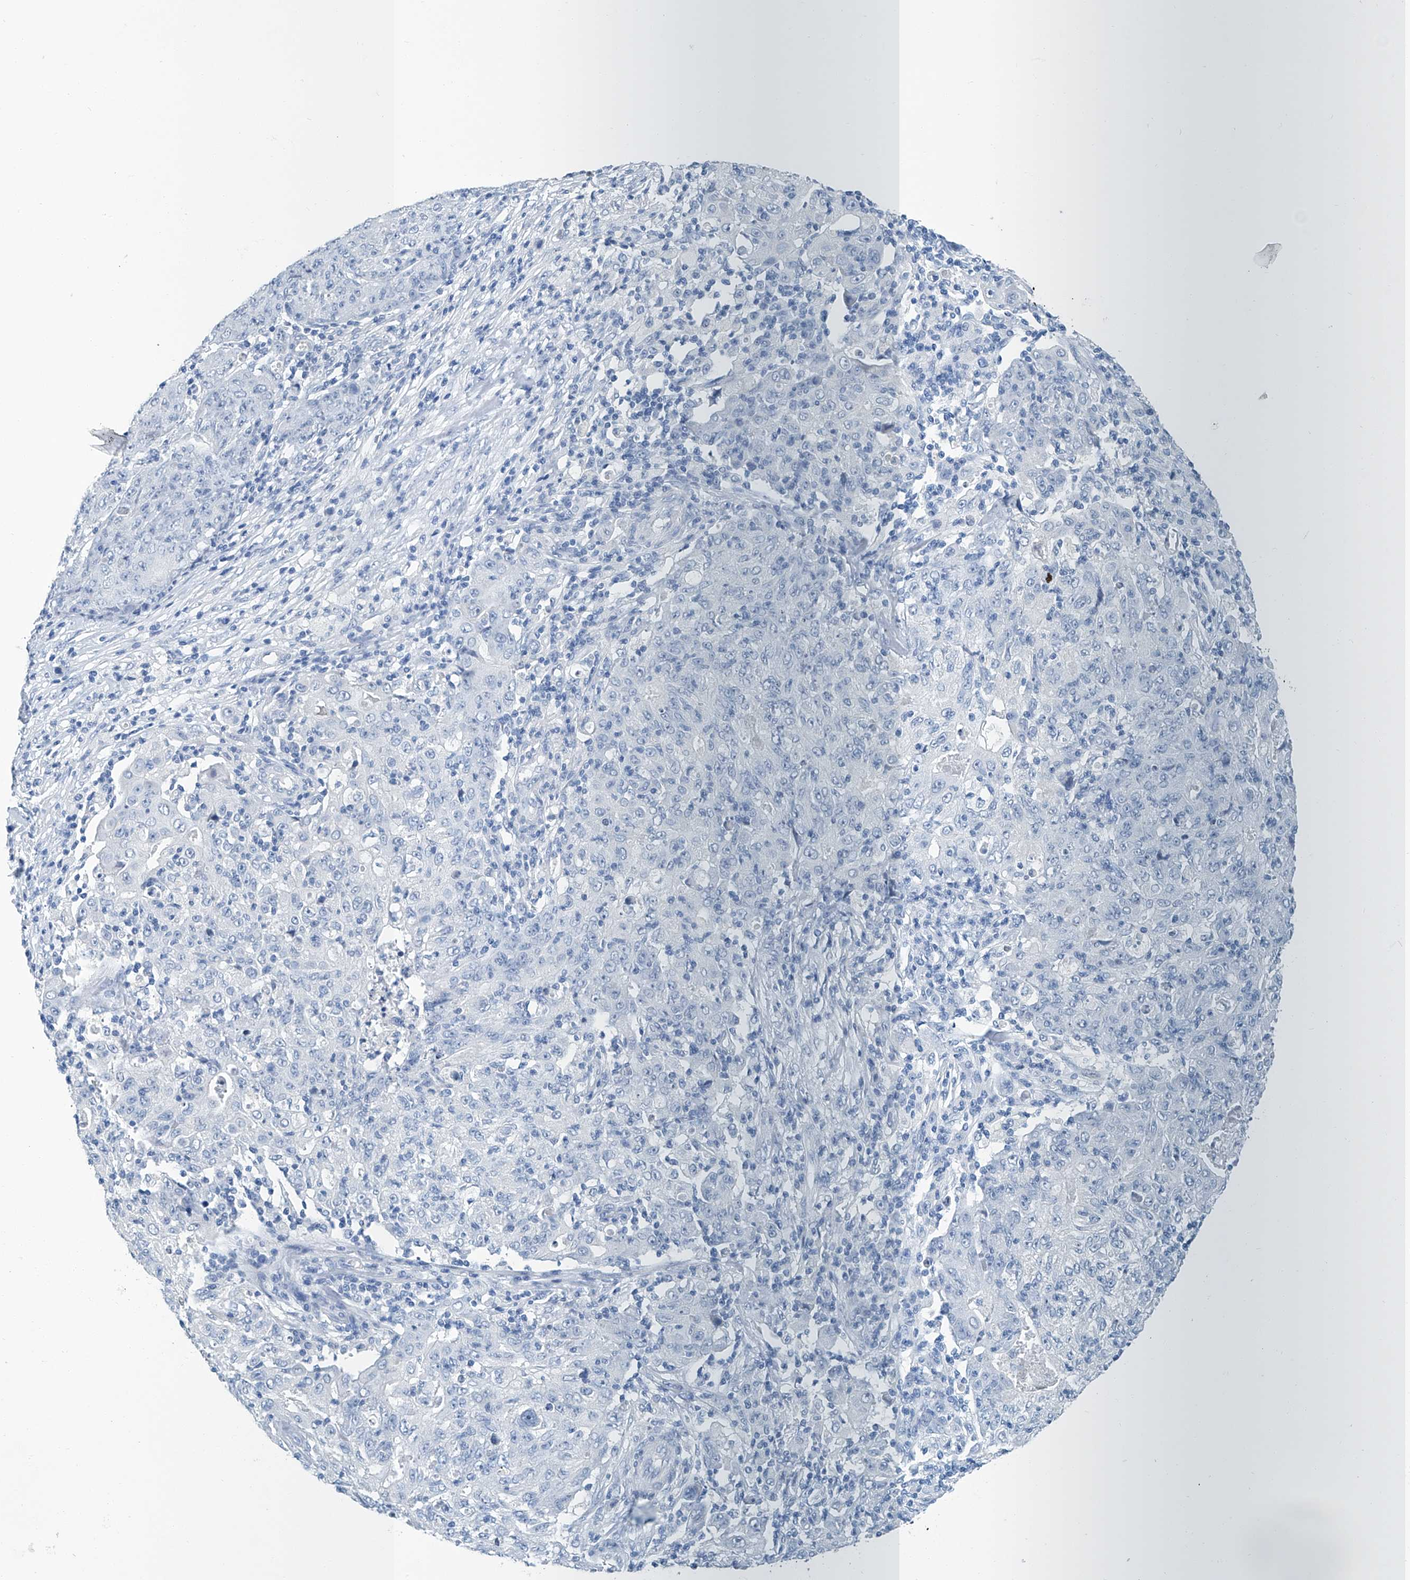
{"staining": {"intensity": "negative", "quantity": "none", "location": "none"}, "tissue": "ovarian cancer", "cell_type": "Tumor cells", "image_type": "cancer", "snomed": [{"axis": "morphology", "description": "Carcinoma, endometroid"}, {"axis": "topography", "description": "Ovary"}], "caption": "Immunohistochemical staining of human ovarian endometroid carcinoma shows no significant positivity in tumor cells. The staining was performed using DAB (3,3'-diaminobenzidine) to visualize the protein expression in brown, while the nuclei were stained in blue with hematoxylin (Magnification: 20x).", "gene": "CYP2A7", "patient": {"sex": "female", "age": 42}}